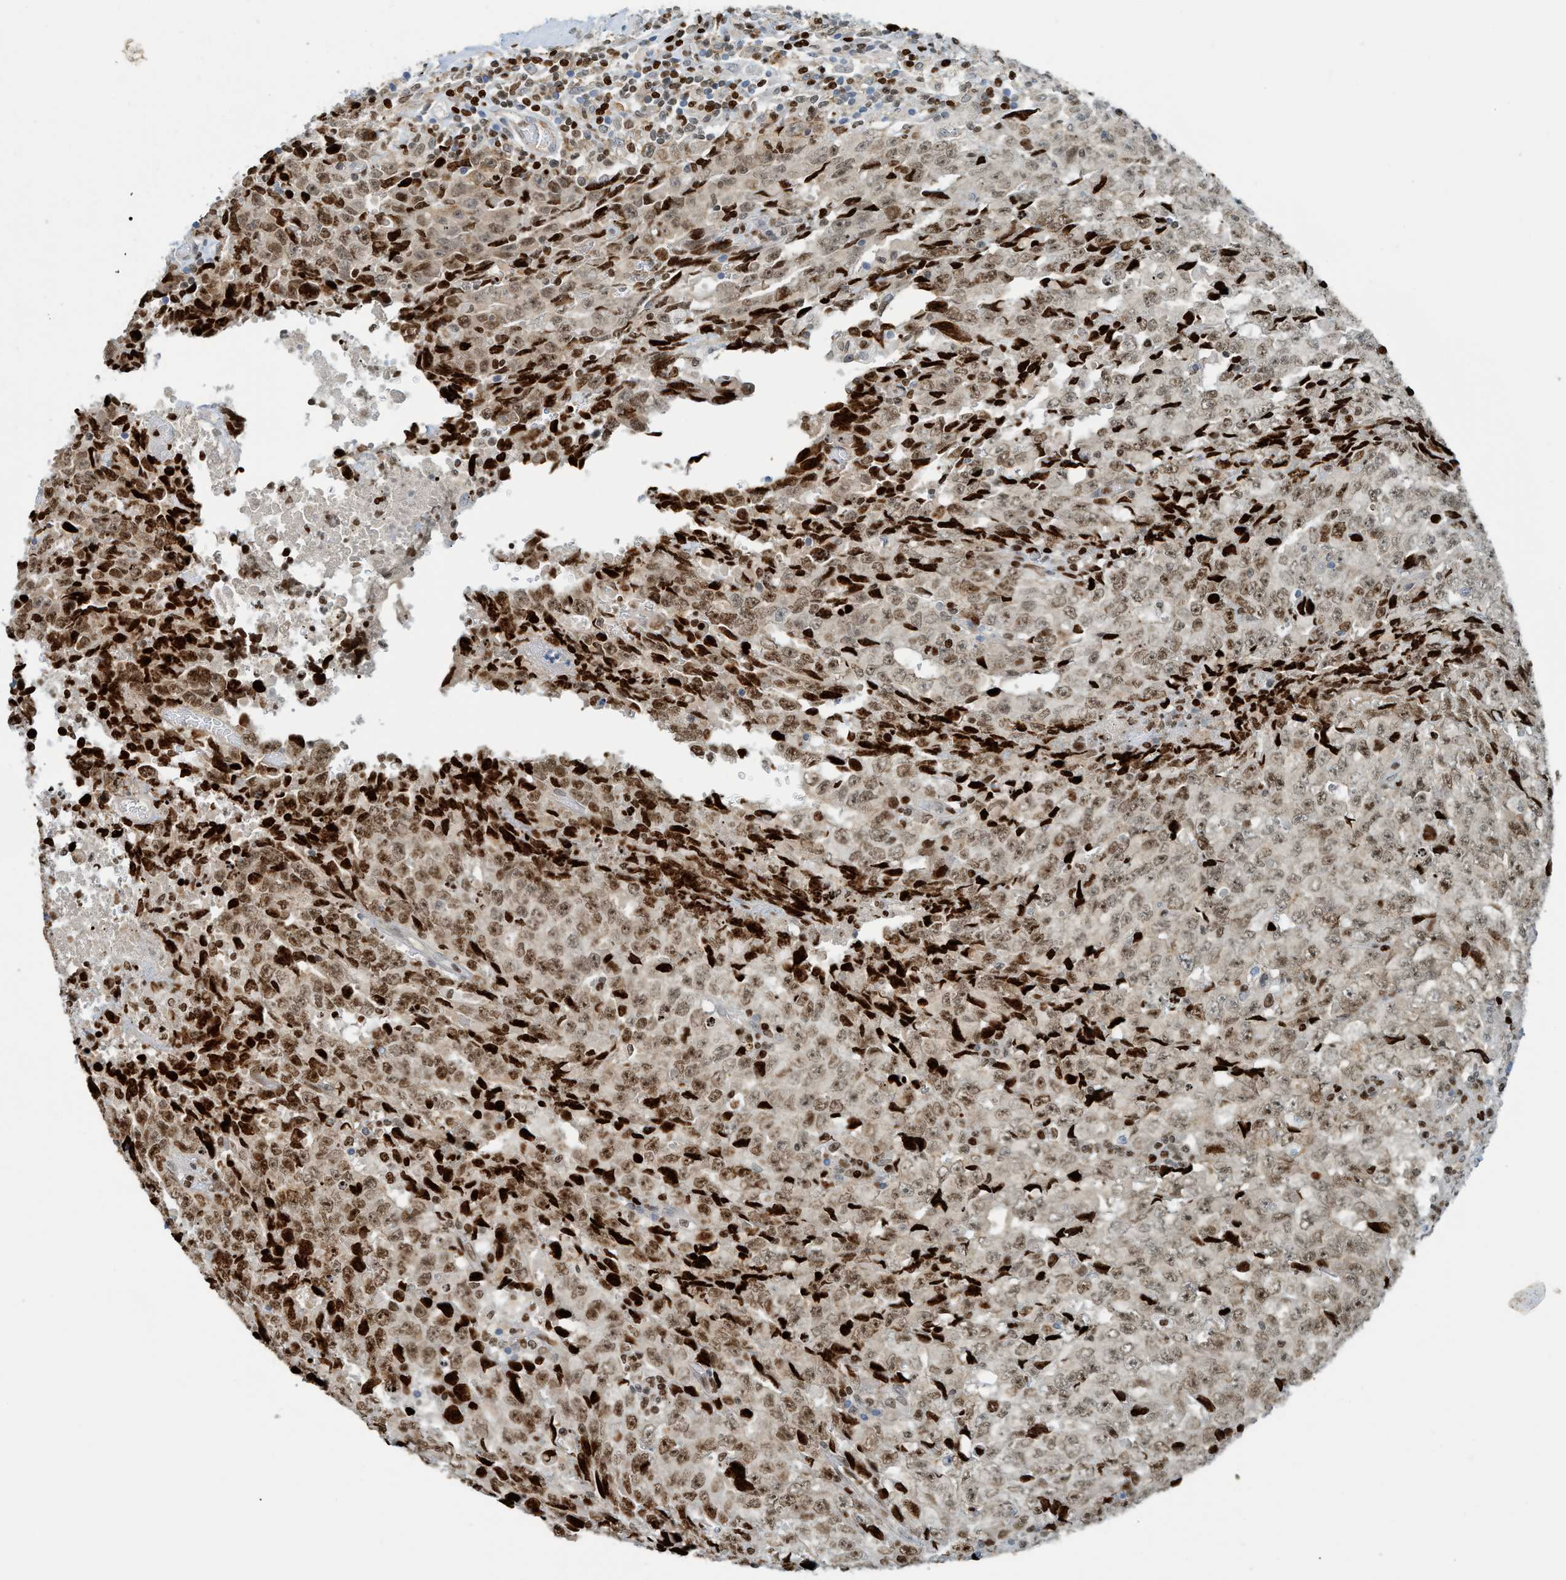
{"staining": {"intensity": "weak", "quantity": ">75%", "location": "nuclear"}, "tissue": "testis cancer", "cell_type": "Tumor cells", "image_type": "cancer", "snomed": [{"axis": "morphology", "description": "Necrosis, NOS"}, {"axis": "morphology", "description": "Carcinoma, Embryonal, NOS"}, {"axis": "topography", "description": "Testis"}], "caption": "Testis embryonal carcinoma tissue demonstrates weak nuclear positivity in about >75% of tumor cells, visualized by immunohistochemistry. Nuclei are stained in blue.", "gene": "SH3D19", "patient": {"sex": "male", "age": 19}}